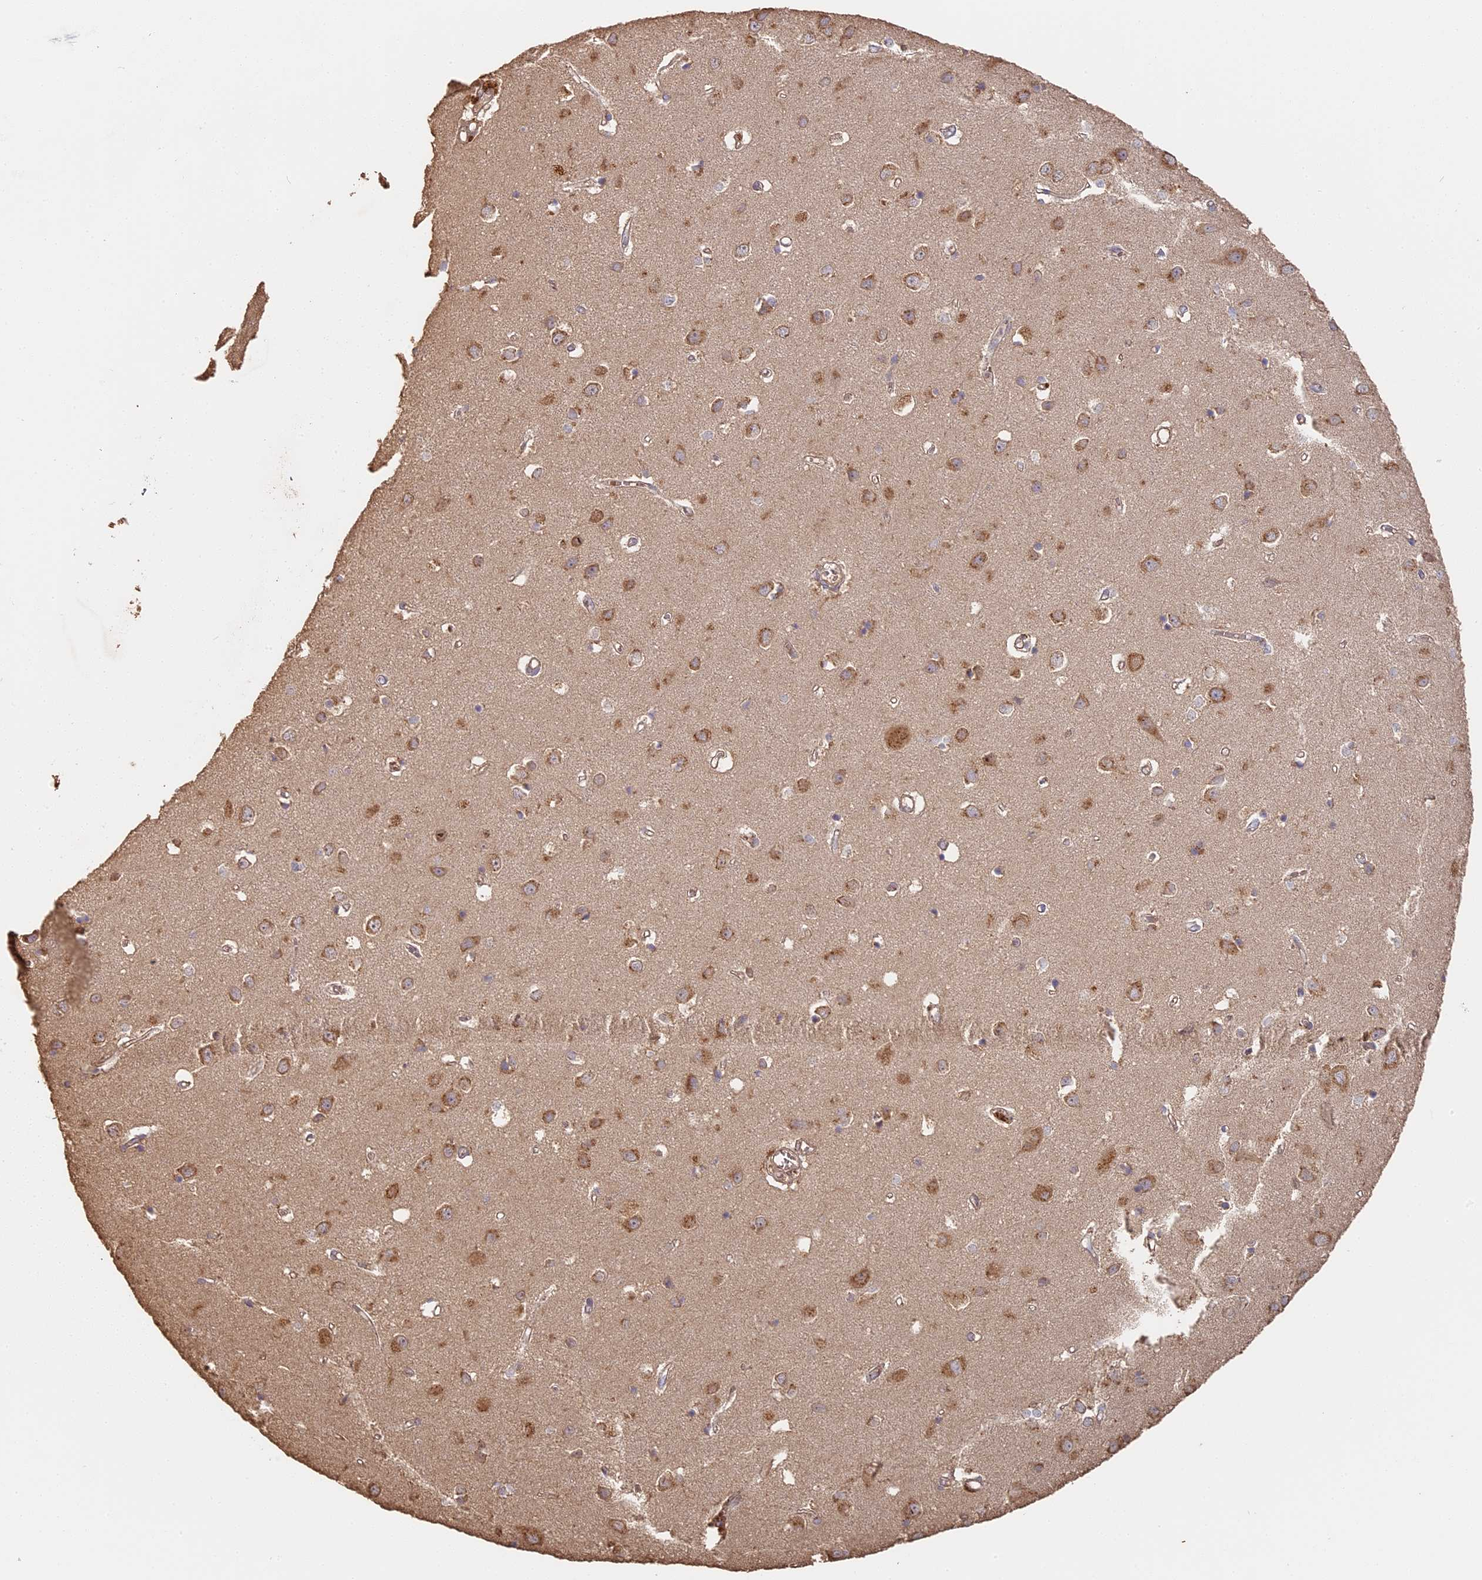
{"staining": {"intensity": "negative", "quantity": "none", "location": "none"}, "tissue": "cerebral cortex", "cell_type": "Endothelial cells", "image_type": "normal", "snomed": [{"axis": "morphology", "description": "Normal tissue, NOS"}, {"axis": "topography", "description": "Cerebral cortex"}], "caption": "Immunohistochemical staining of normal cerebral cortex exhibits no significant expression in endothelial cells. Nuclei are stained in blue.", "gene": "STX16", "patient": {"sex": "female", "age": 64}}